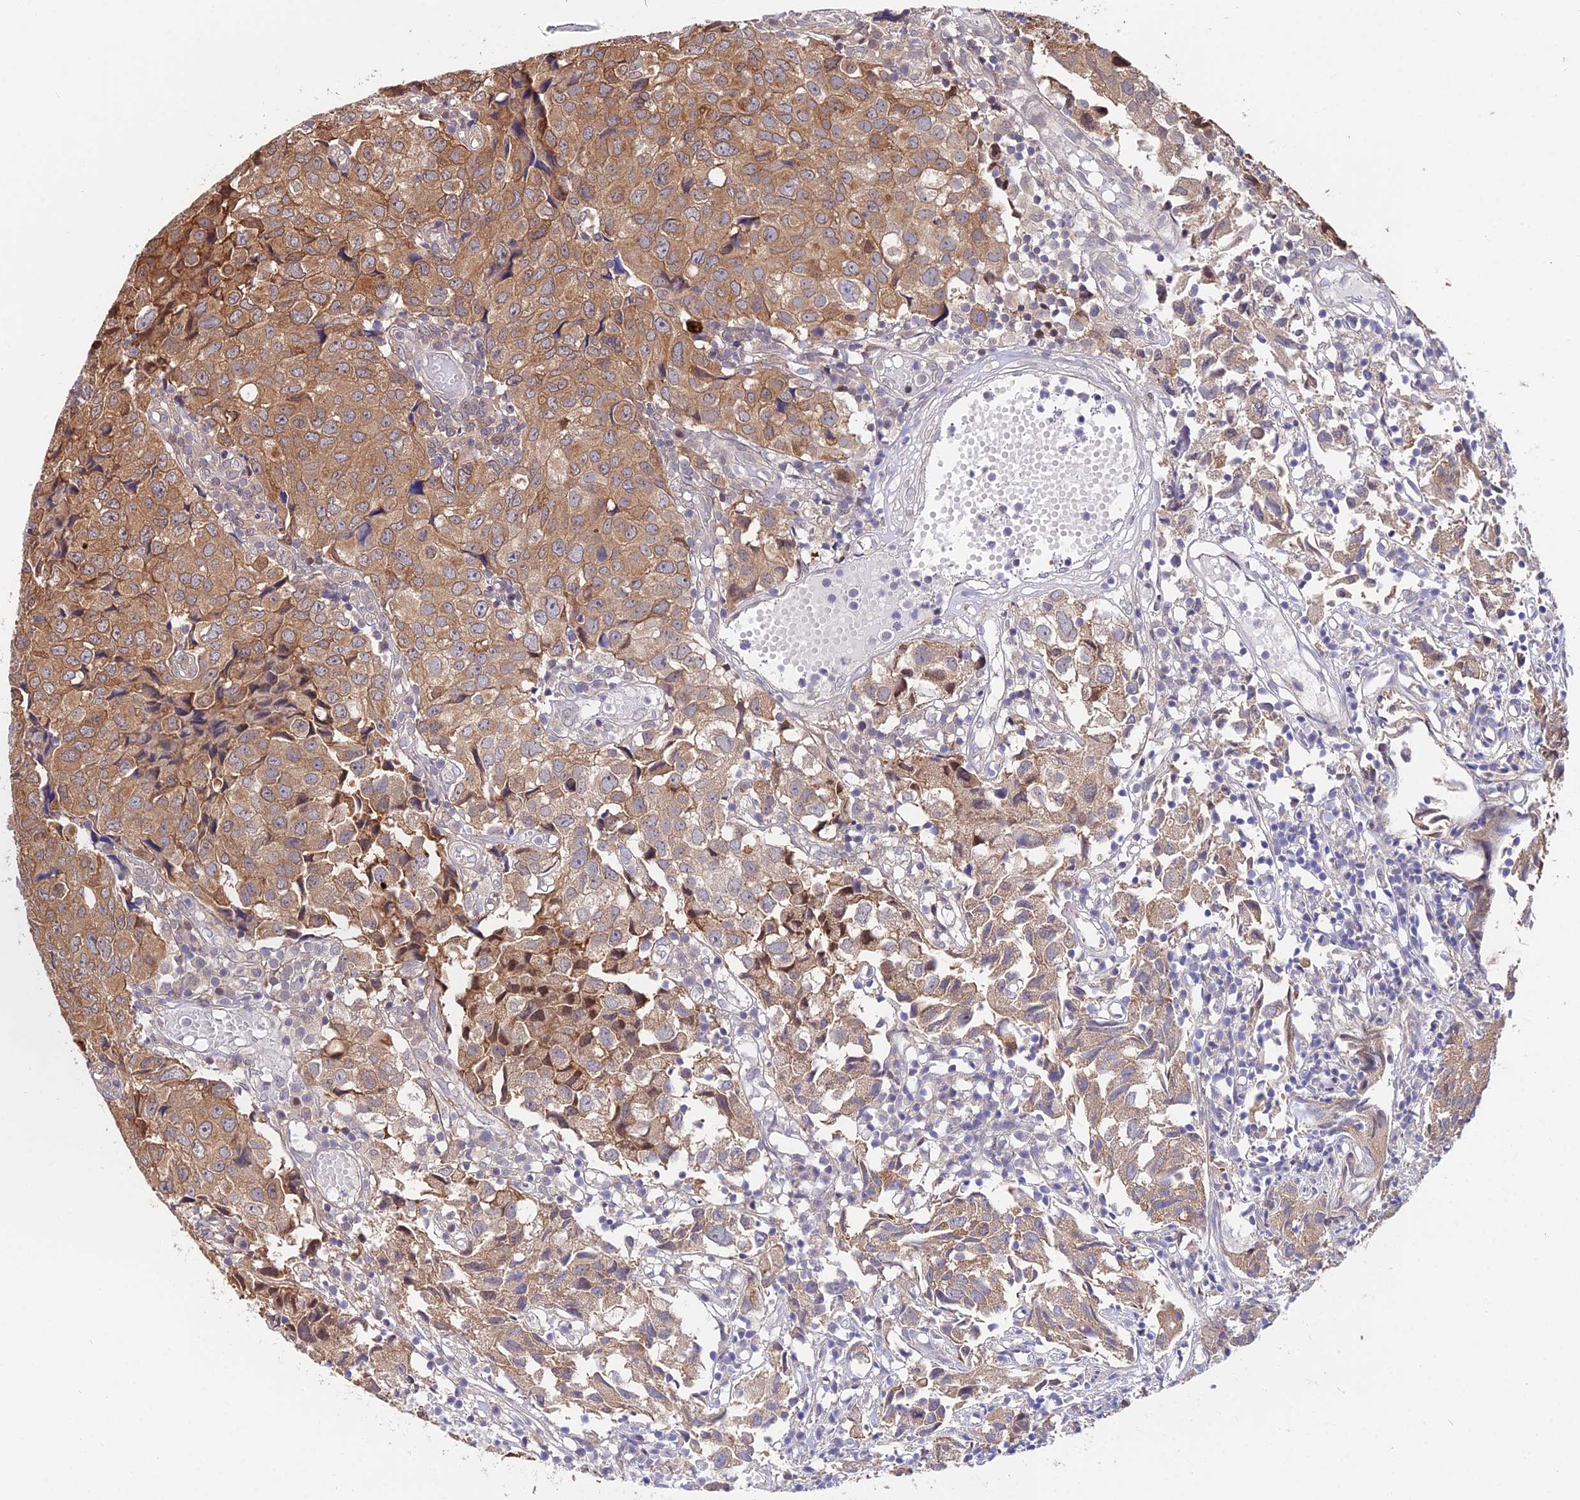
{"staining": {"intensity": "moderate", "quantity": ">75%", "location": "cytoplasmic/membranous"}, "tissue": "urothelial cancer", "cell_type": "Tumor cells", "image_type": "cancer", "snomed": [{"axis": "morphology", "description": "Urothelial carcinoma, High grade"}, {"axis": "topography", "description": "Urinary bladder"}], "caption": "Human urothelial cancer stained with a brown dye displays moderate cytoplasmic/membranous positive staining in about >75% of tumor cells.", "gene": "INPP4A", "patient": {"sex": "female", "age": 75}}